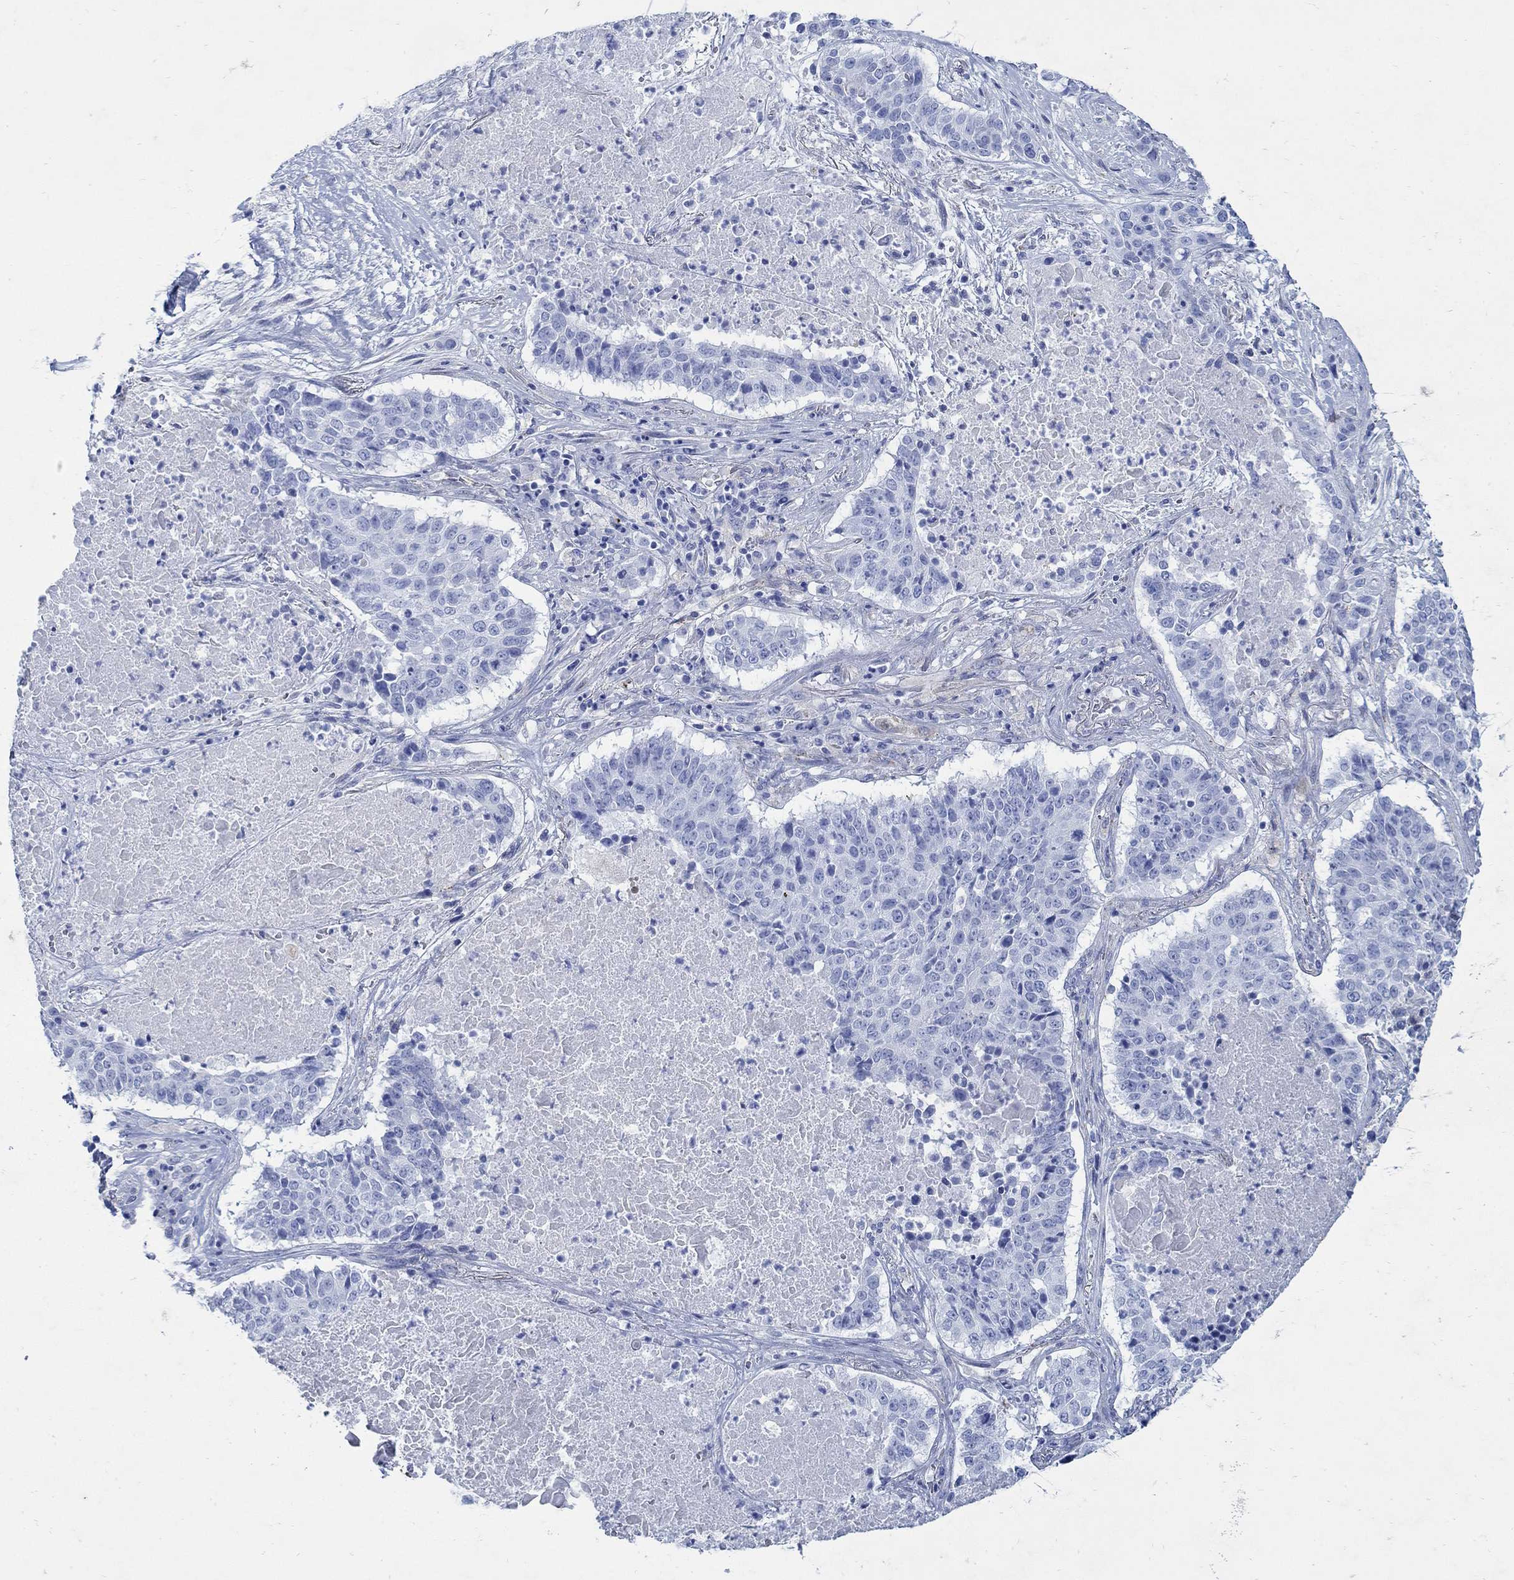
{"staining": {"intensity": "negative", "quantity": "none", "location": "none"}, "tissue": "lung cancer", "cell_type": "Tumor cells", "image_type": "cancer", "snomed": [{"axis": "morphology", "description": "Squamous cell carcinoma, NOS"}, {"axis": "topography", "description": "Lung"}], "caption": "Tumor cells are negative for brown protein staining in squamous cell carcinoma (lung).", "gene": "ZDHHC14", "patient": {"sex": "male", "age": 64}}